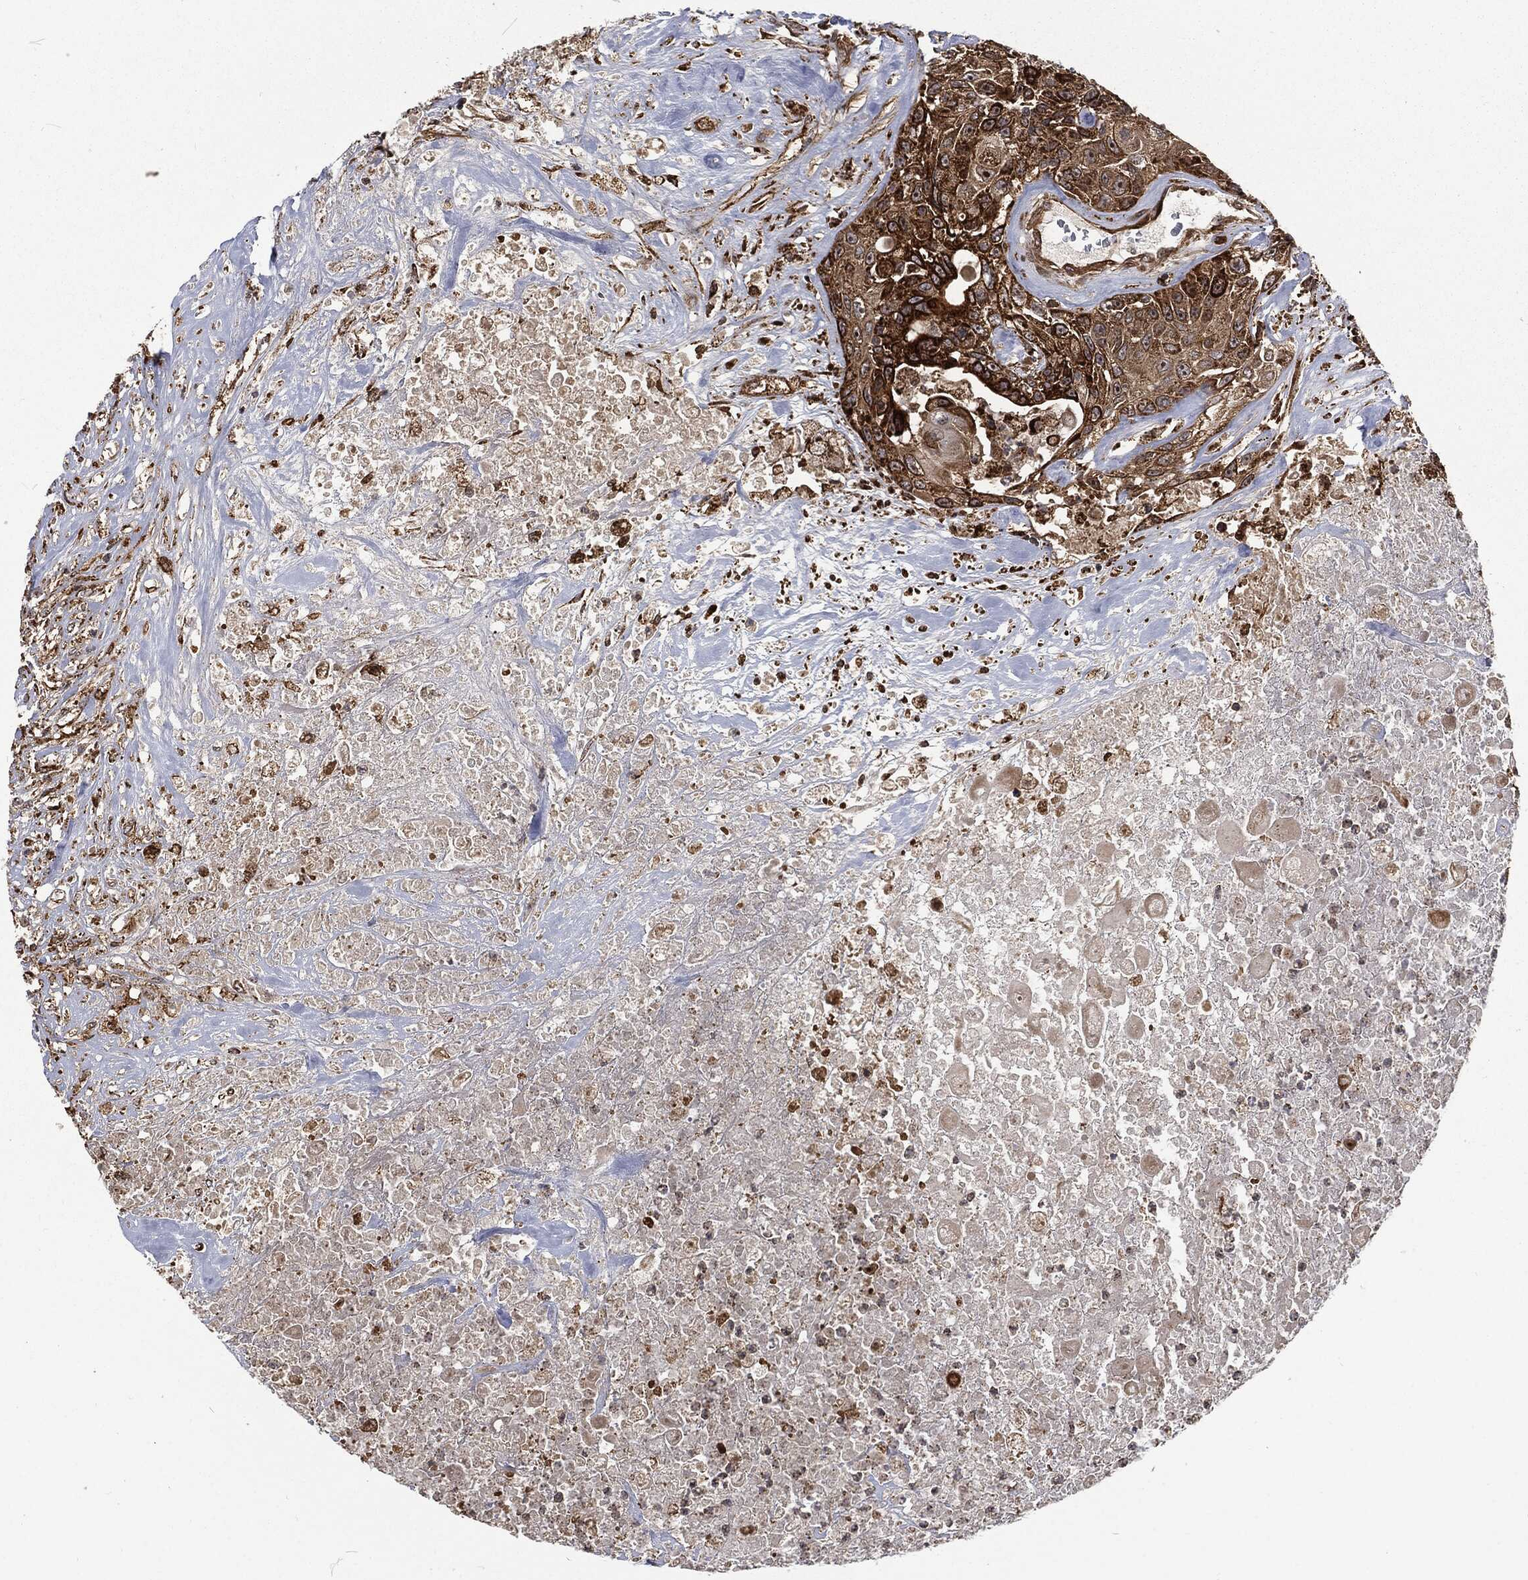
{"staining": {"intensity": "strong", "quantity": "<25%", "location": "cytoplasmic/membranous"}, "tissue": "urothelial cancer", "cell_type": "Tumor cells", "image_type": "cancer", "snomed": [{"axis": "morphology", "description": "Urothelial carcinoma, High grade"}, {"axis": "topography", "description": "Urinary bladder"}], "caption": "Immunohistochemical staining of urothelial cancer shows strong cytoplasmic/membranous protein staining in about <25% of tumor cells.", "gene": "RFTN1", "patient": {"sex": "female", "age": 56}}